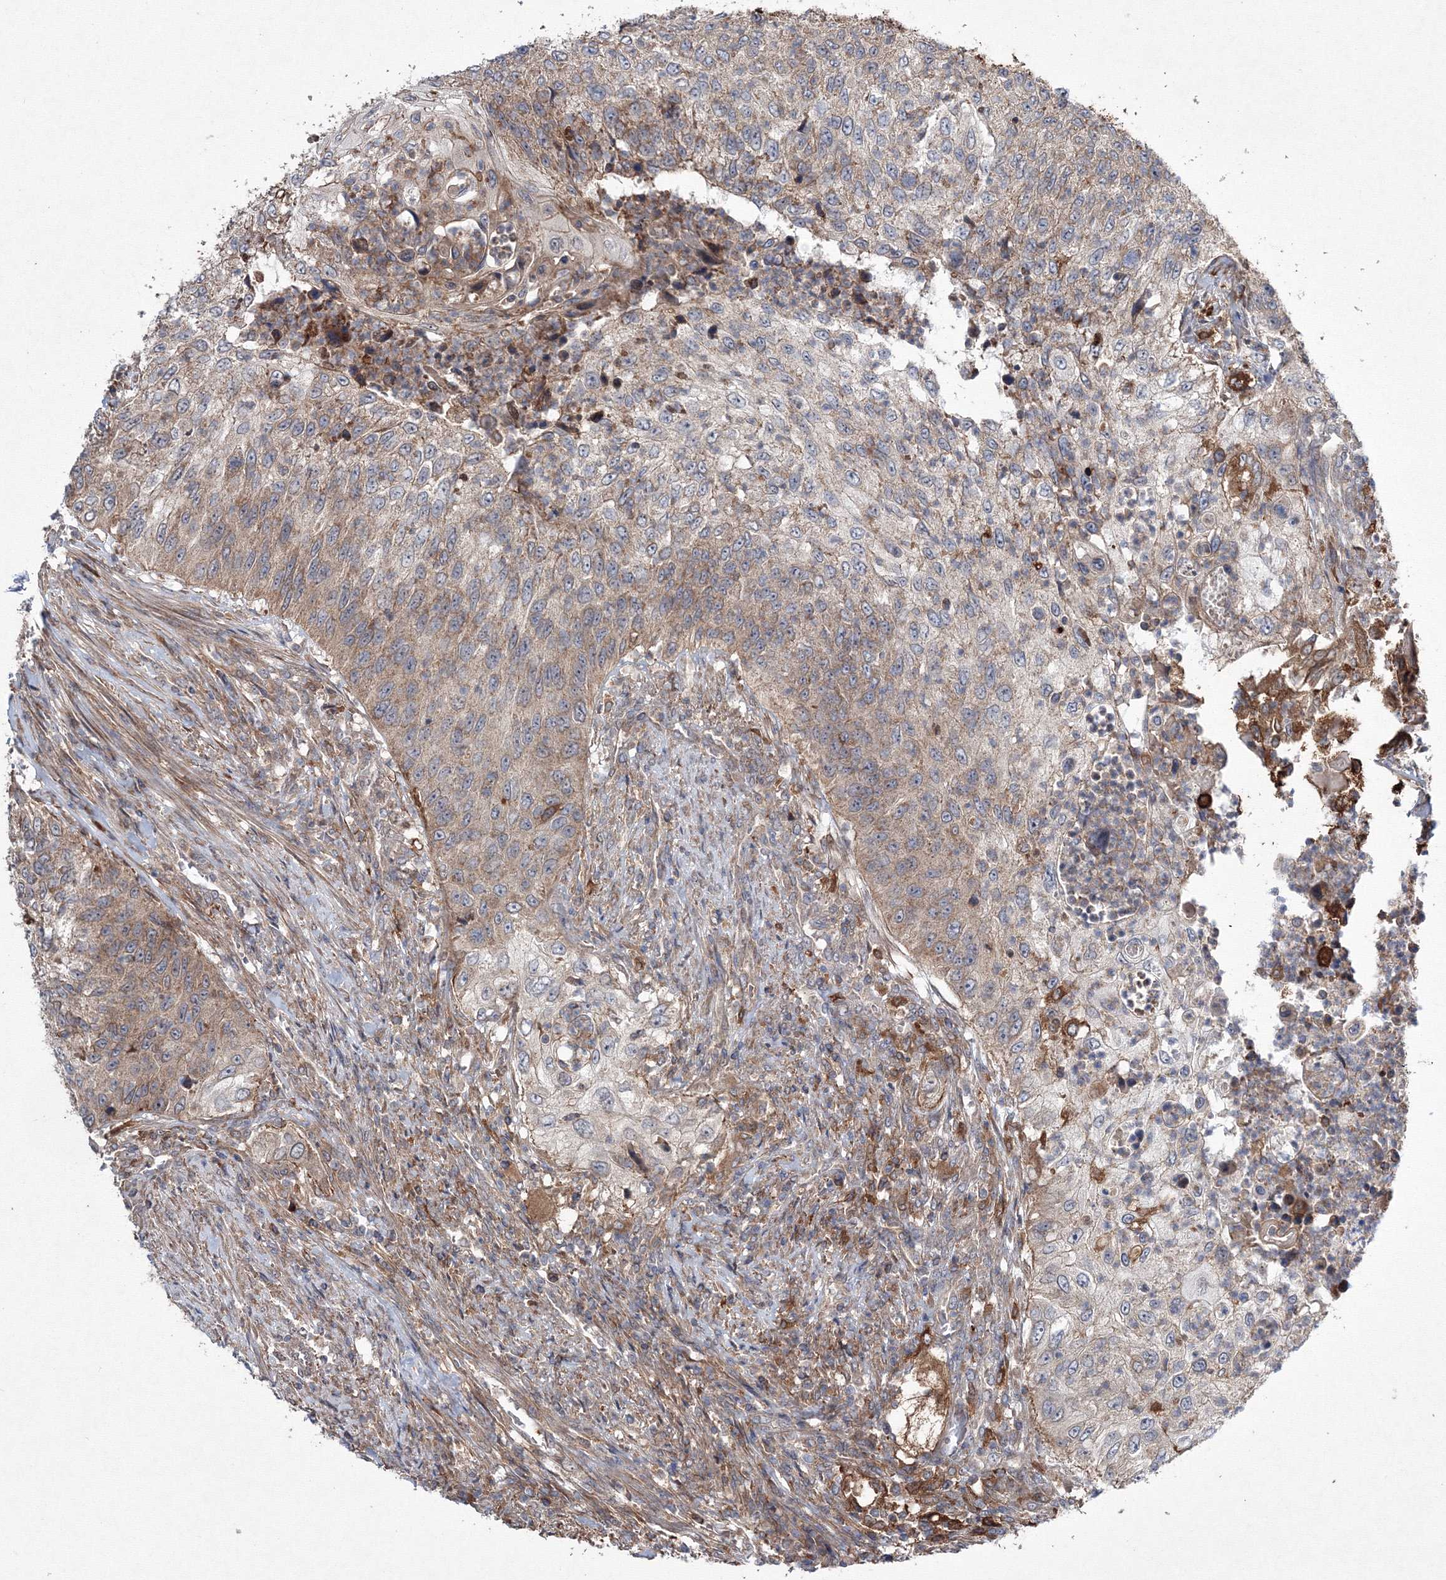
{"staining": {"intensity": "moderate", "quantity": "25%-75%", "location": "cytoplasmic/membranous"}, "tissue": "urothelial cancer", "cell_type": "Tumor cells", "image_type": "cancer", "snomed": [{"axis": "morphology", "description": "Urothelial carcinoma, High grade"}, {"axis": "topography", "description": "Urinary bladder"}], "caption": "There is medium levels of moderate cytoplasmic/membranous expression in tumor cells of urothelial cancer, as demonstrated by immunohistochemical staining (brown color).", "gene": "RANBP3L", "patient": {"sex": "female", "age": 60}}